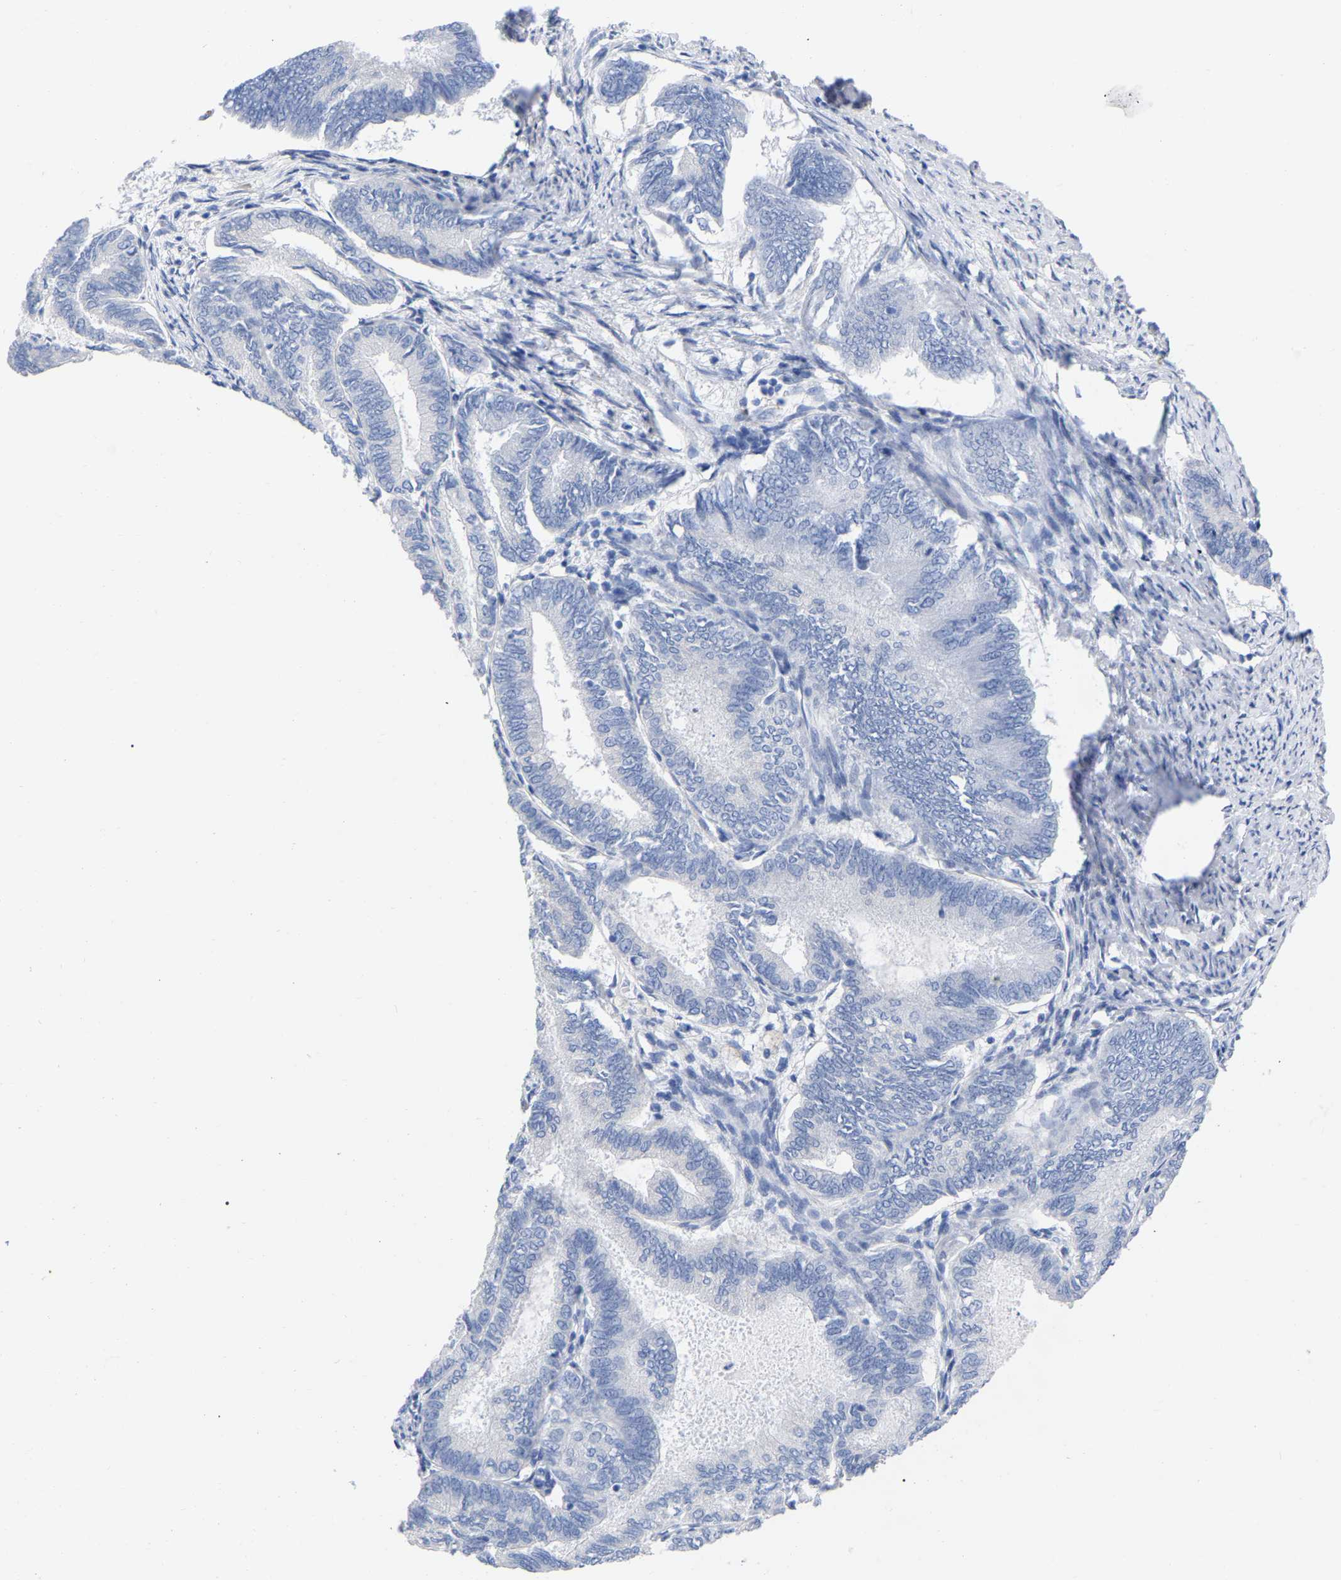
{"staining": {"intensity": "negative", "quantity": "none", "location": "none"}, "tissue": "endometrial cancer", "cell_type": "Tumor cells", "image_type": "cancer", "snomed": [{"axis": "morphology", "description": "Adenocarcinoma, NOS"}, {"axis": "topography", "description": "Endometrium"}], "caption": "Endometrial adenocarcinoma stained for a protein using IHC demonstrates no positivity tumor cells.", "gene": "HAPLN1", "patient": {"sex": "female", "age": 86}}